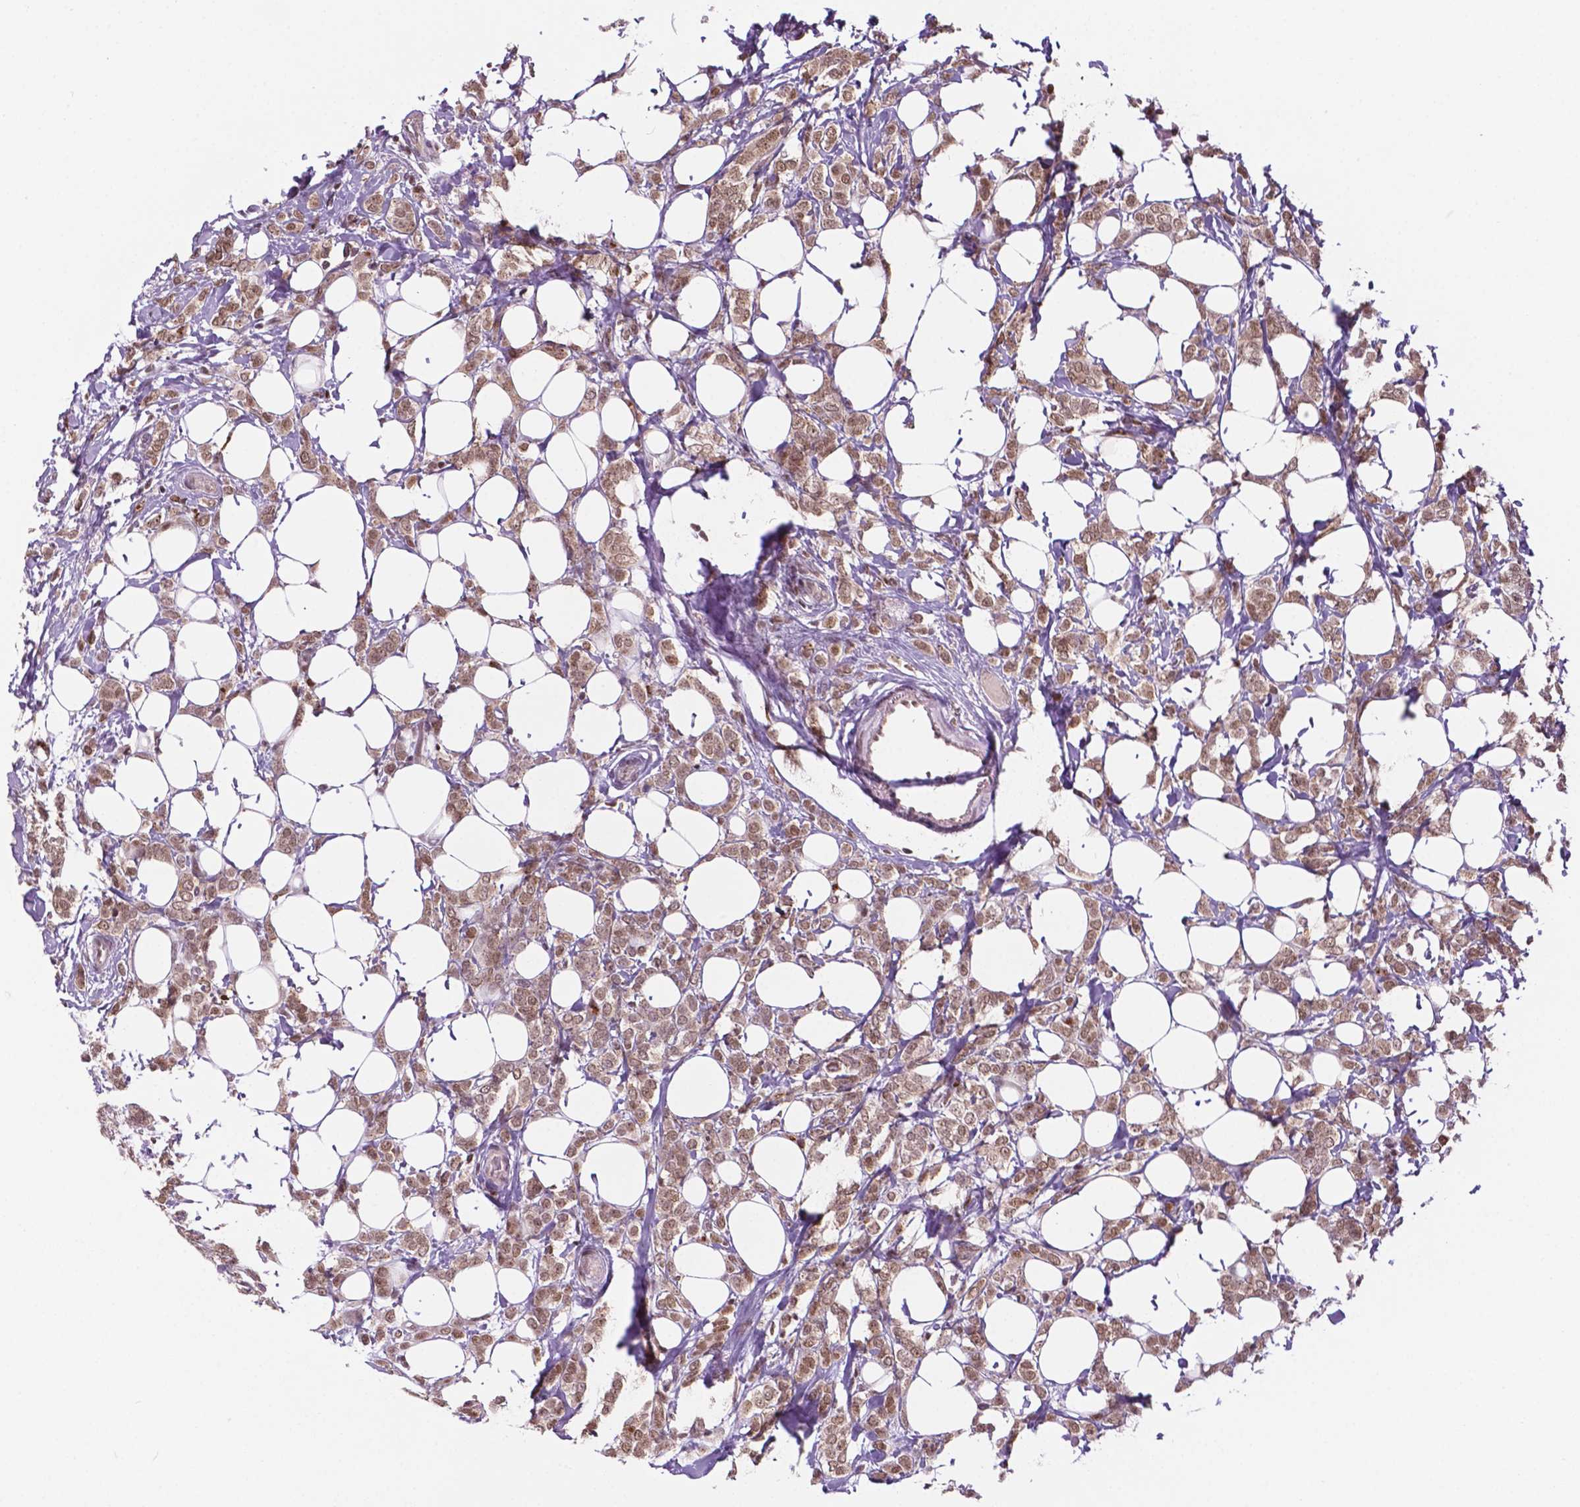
{"staining": {"intensity": "moderate", "quantity": ">75%", "location": "nuclear"}, "tissue": "breast cancer", "cell_type": "Tumor cells", "image_type": "cancer", "snomed": [{"axis": "morphology", "description": "Lobular carcinoma"}, {"axis": "topography", "description": "Breast"}], "caption": "This is an image of immunohistochemistry staining of breast cancer (lobular carcinoma), which shows moderate positivity in the nuclear of tumor cells.", "gene": "PER2", "patient": {"sex": "female", "age": 49}}